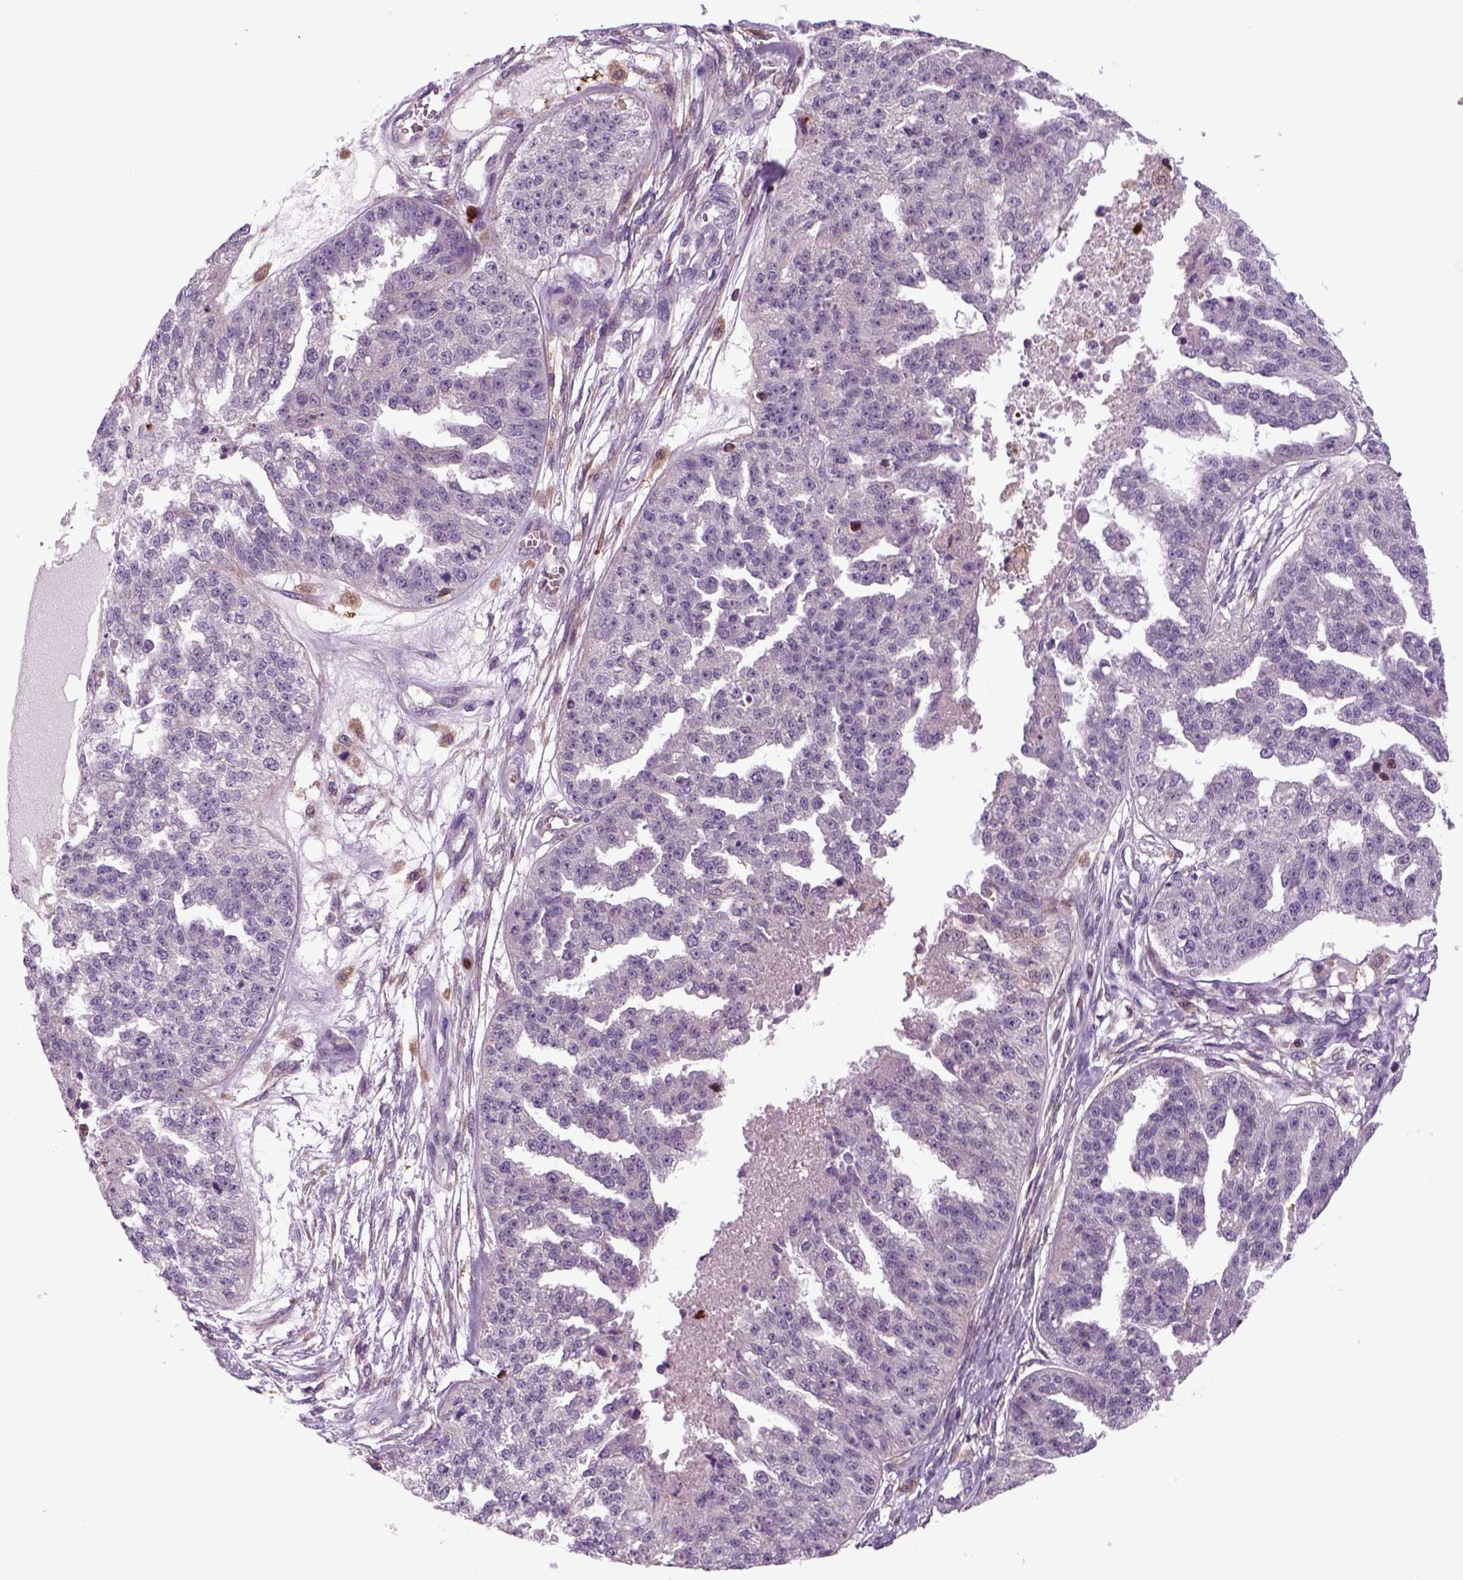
{"staining": {"intensity": "negative", "quantity": "none", "location": "none"}, "tissue": "ovarian cancer", "cell_type": "Tumor cells", "image_type": "cancer", "snomed": [{"axis": "morphology", "description": "Cystadenocarcinoma, serous, NOS"}, {"axis": "topography", "description": "Ovary"}], "caption": "Protein analysis of serous cystadenocarcinoma (ovarian) reveals no significant staining in tumor cells. (Brightfield microscopy of DAB IHC at high magnification).", "gene": "NUDT16L1", "patient": {"sex": "female", "age": 58}}